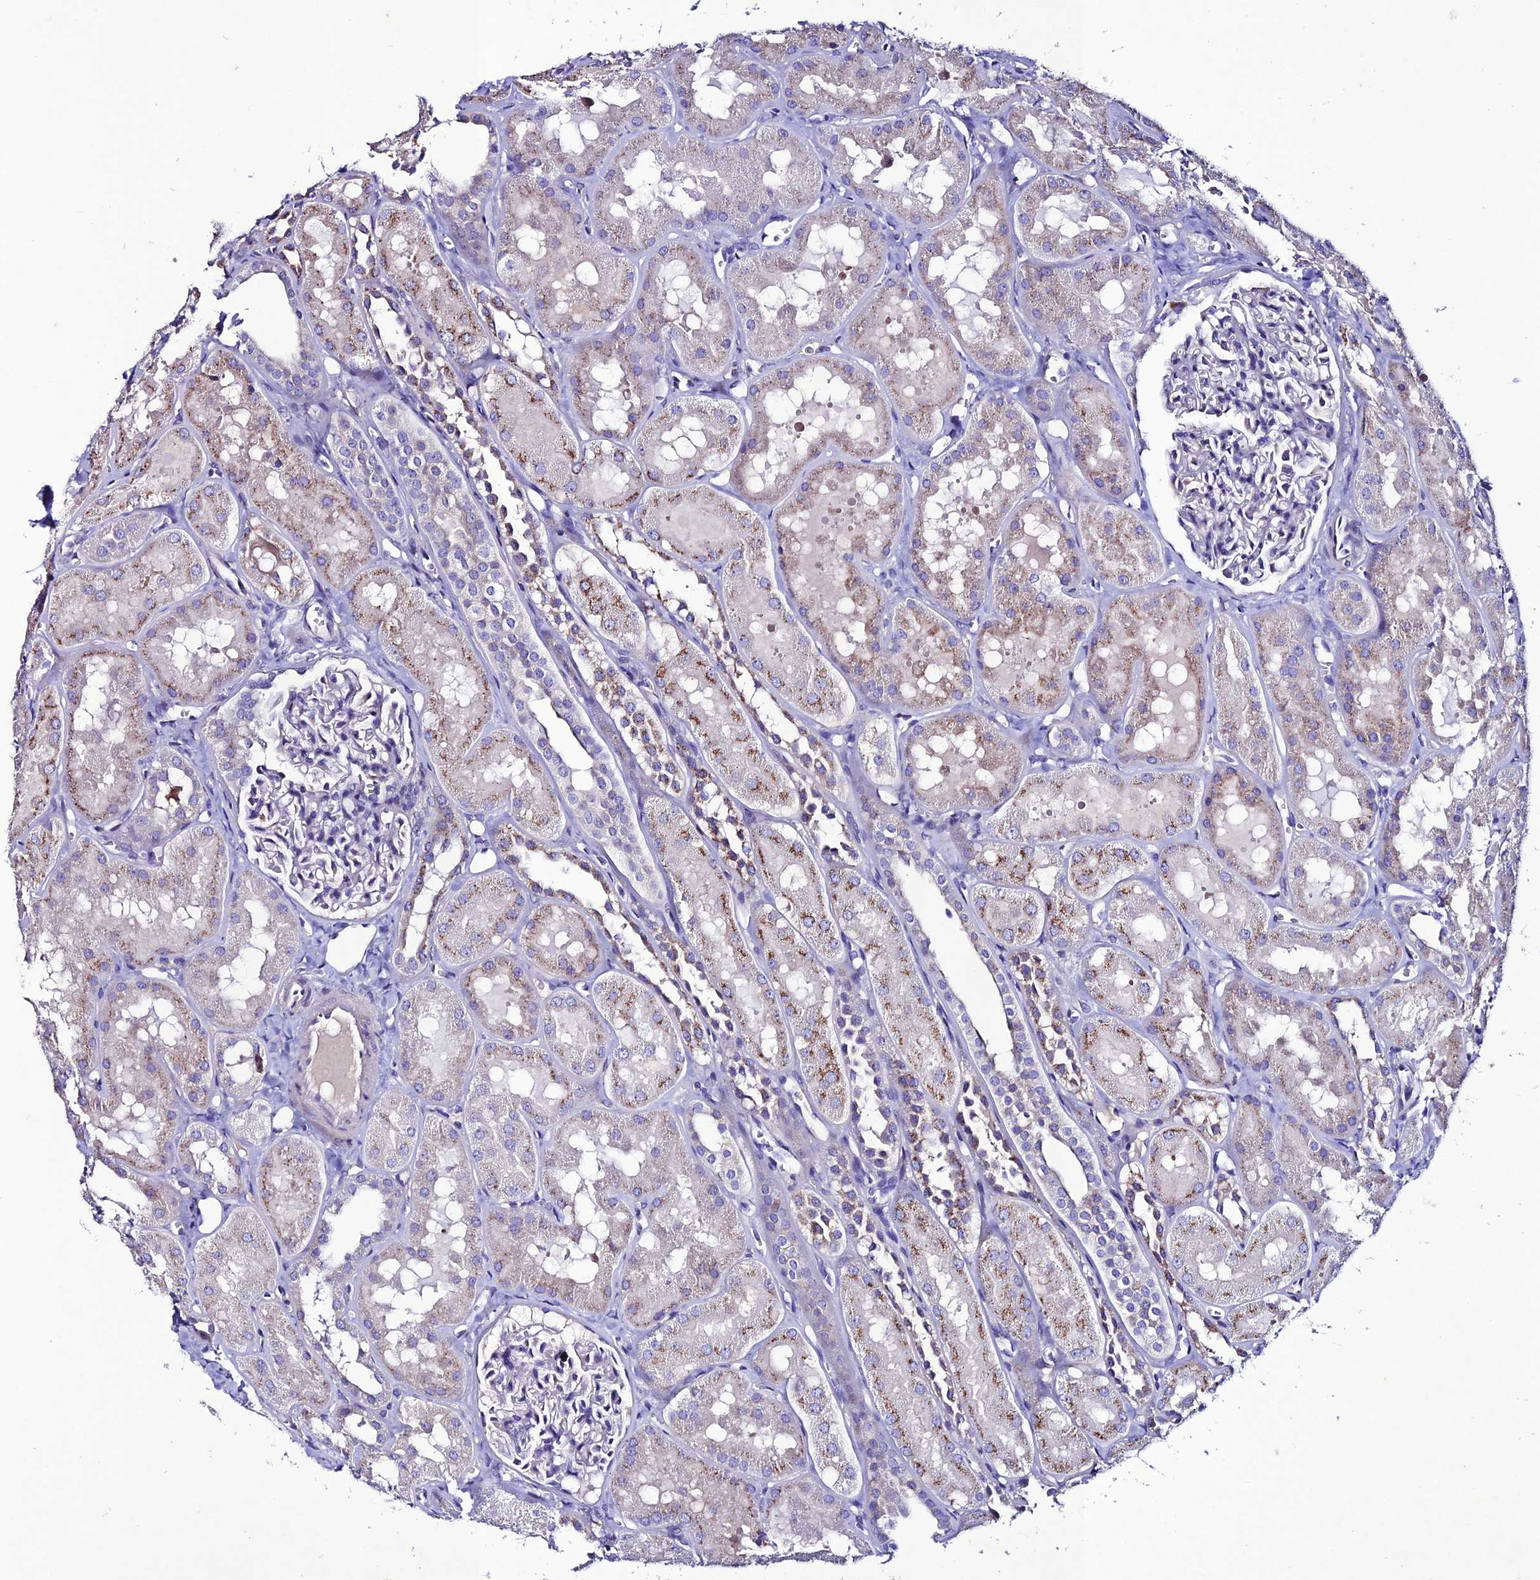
{"staining": {"intensity": "negative", "quantity": "none", "location": "none"}, "tissue": "kidney", "cell_type": "Cells in glomeruli", "image_type": "normal", "snomed": [{"axis": "morphology", "description": "Normal tissue, NOS"}, {"axis": "topography", "description": "Kidney"}, {"axis": "topography", "description": "Urinary bladder"}], "caption": "IHC micrograph of benign kidney: human kidney stained with DAB displays no significant protein positivity in cells in glomeruli.", "gene": "OR51Q1", "patient": {"sex": "male", "age": 16}}